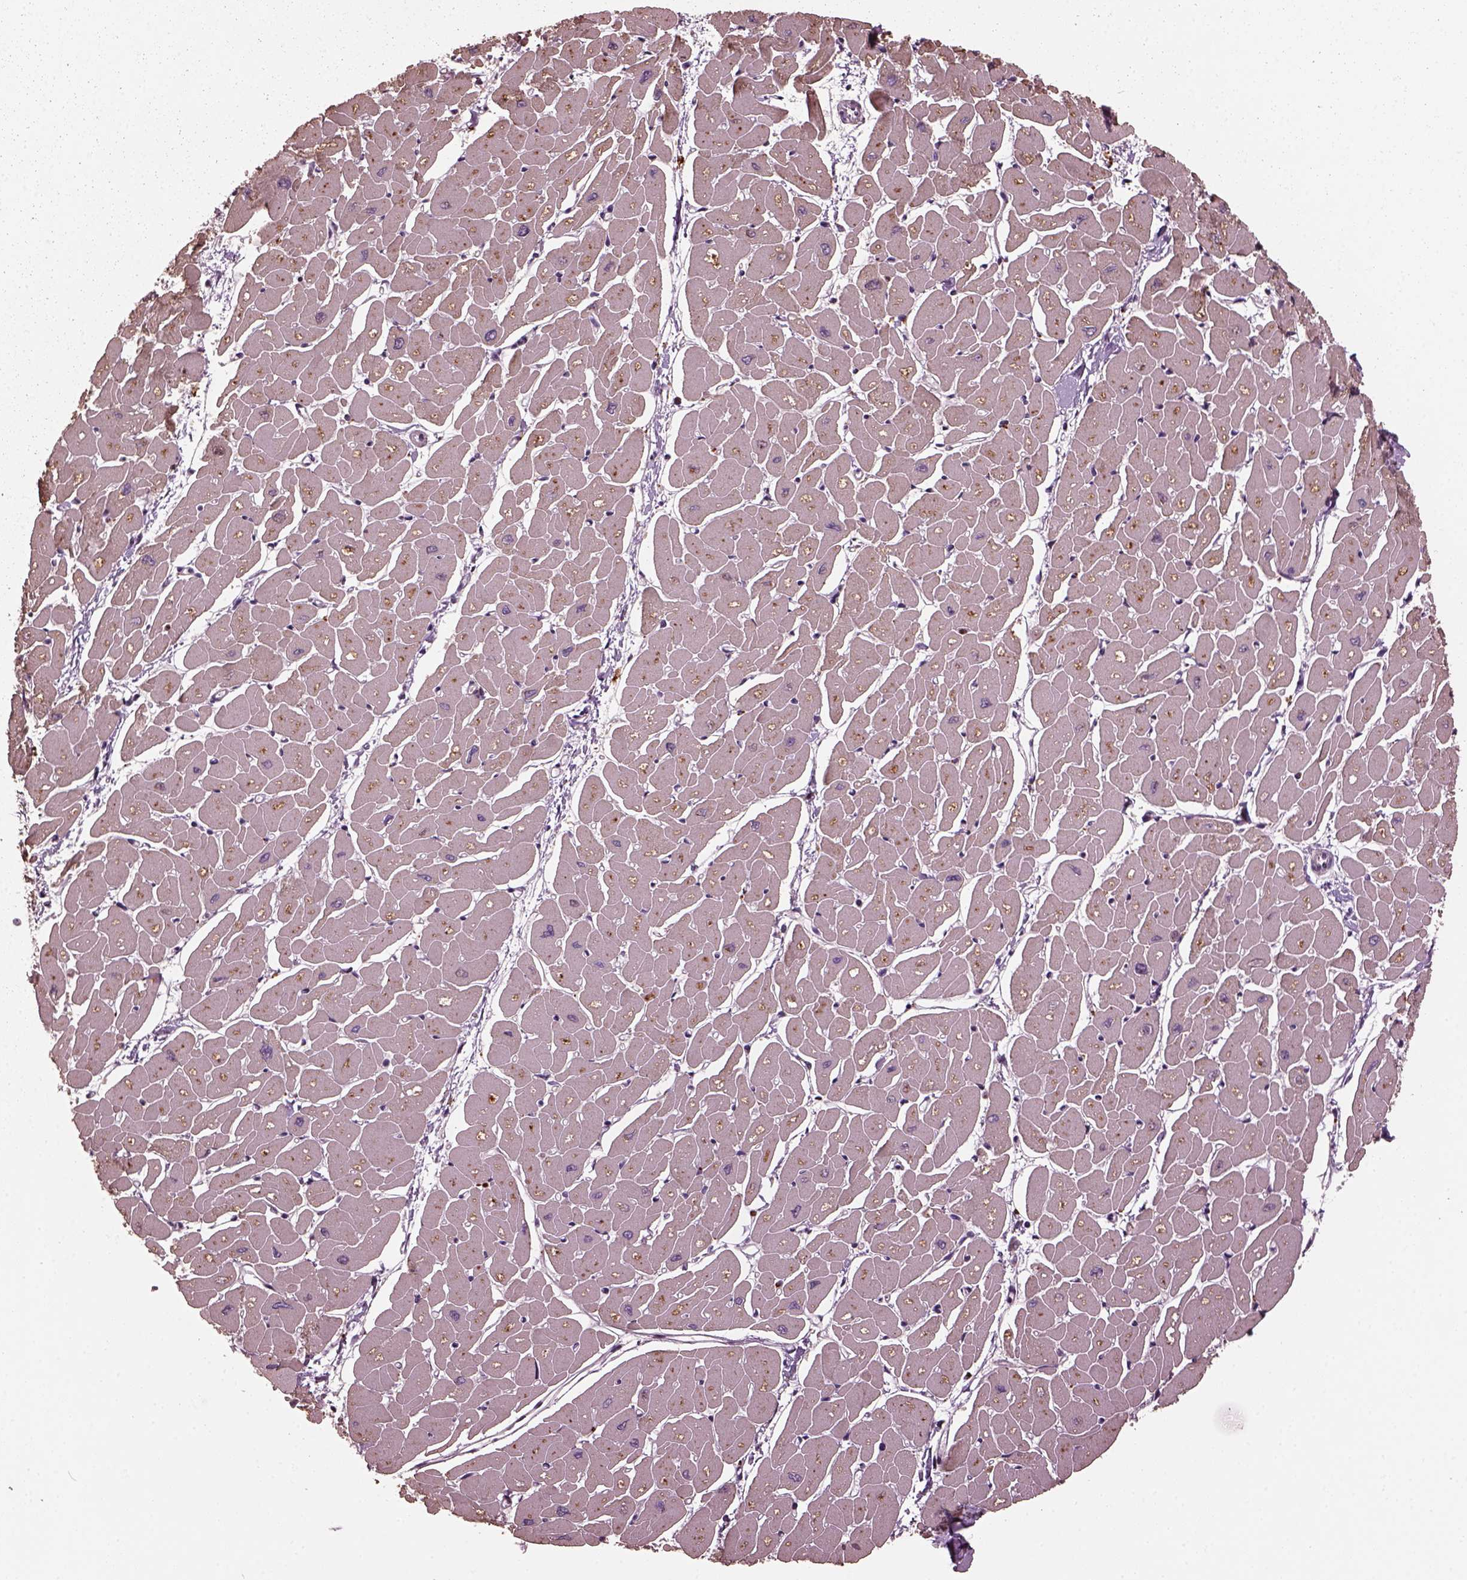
{"staining": {"intensity": "weak", "quantity": "25%-75%", "location": "cytoplasmic/membranous"}, "tissue": "heart muscle", "cell_type": "Cardiomyocytes", "image_type": "normal", "snomed": [{"axis": "morphology", "description": "Normal tissue, NOS"}, {"axis": "topography", "description": "Heart"}], "caption": "A histopathology image of heart muscle stained for a protein exhibits weak cytoplasmic/membranous brown staining in cardiomyocytes.", "gene": "RUFY3", "patient": {"sex": "male", "age": 57}}